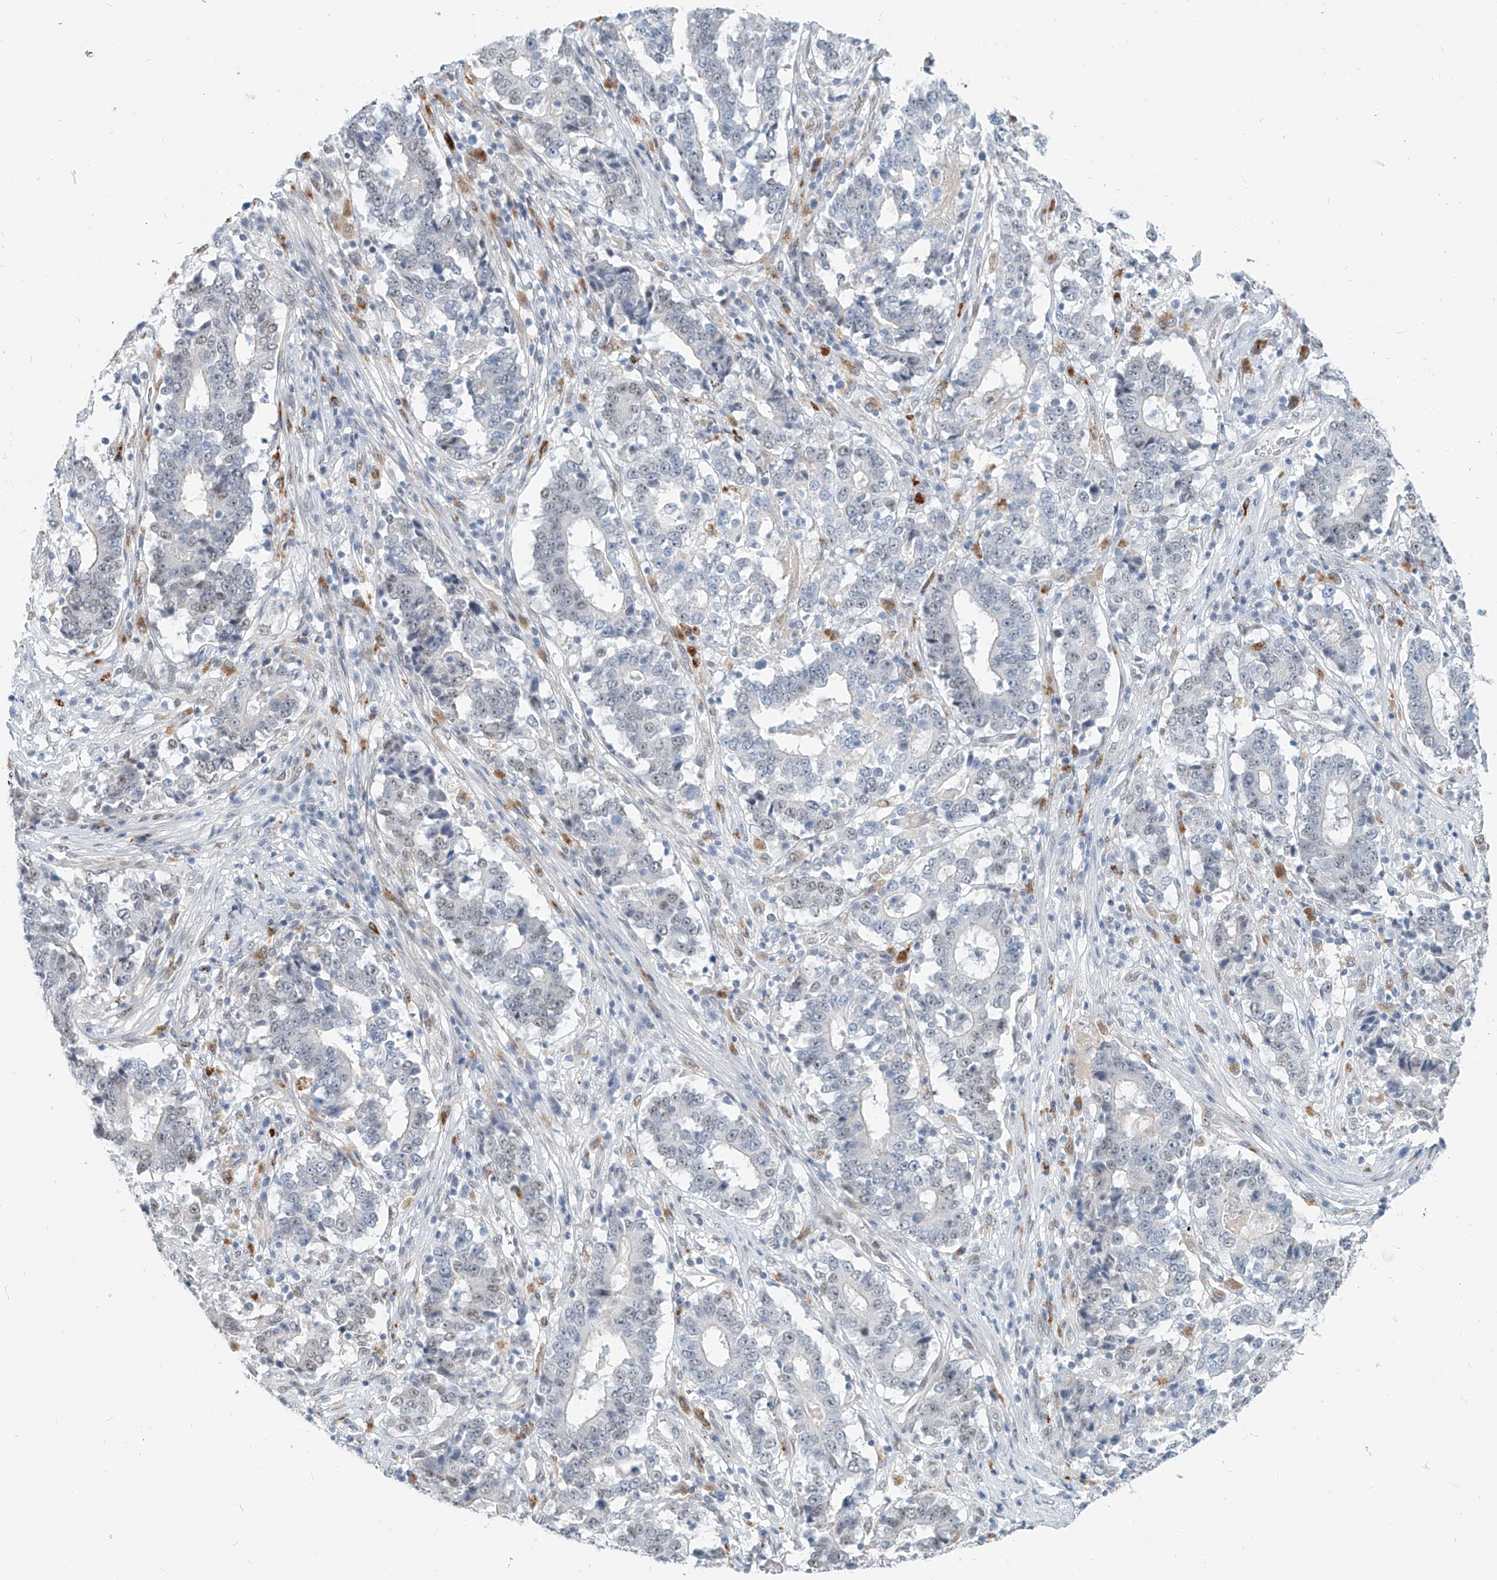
{"staining": {"intensity": "negative", "quantity": "none", "location": "none"}, "tissue": "stomach cancer", "cell_type": "Tumor cells", "image_type": "cancer", "snomed": [{"axis": "morphology", "description": "Adenocarcinoma, NOS"}, {"axis": "topography", "description": "Stomach"}], "caption": "Tumor cells show no significant expression in stomach cancer (adenocarcinoma).", "gene": "SASH1", "patient": {"sex": "male", "age": 59}}